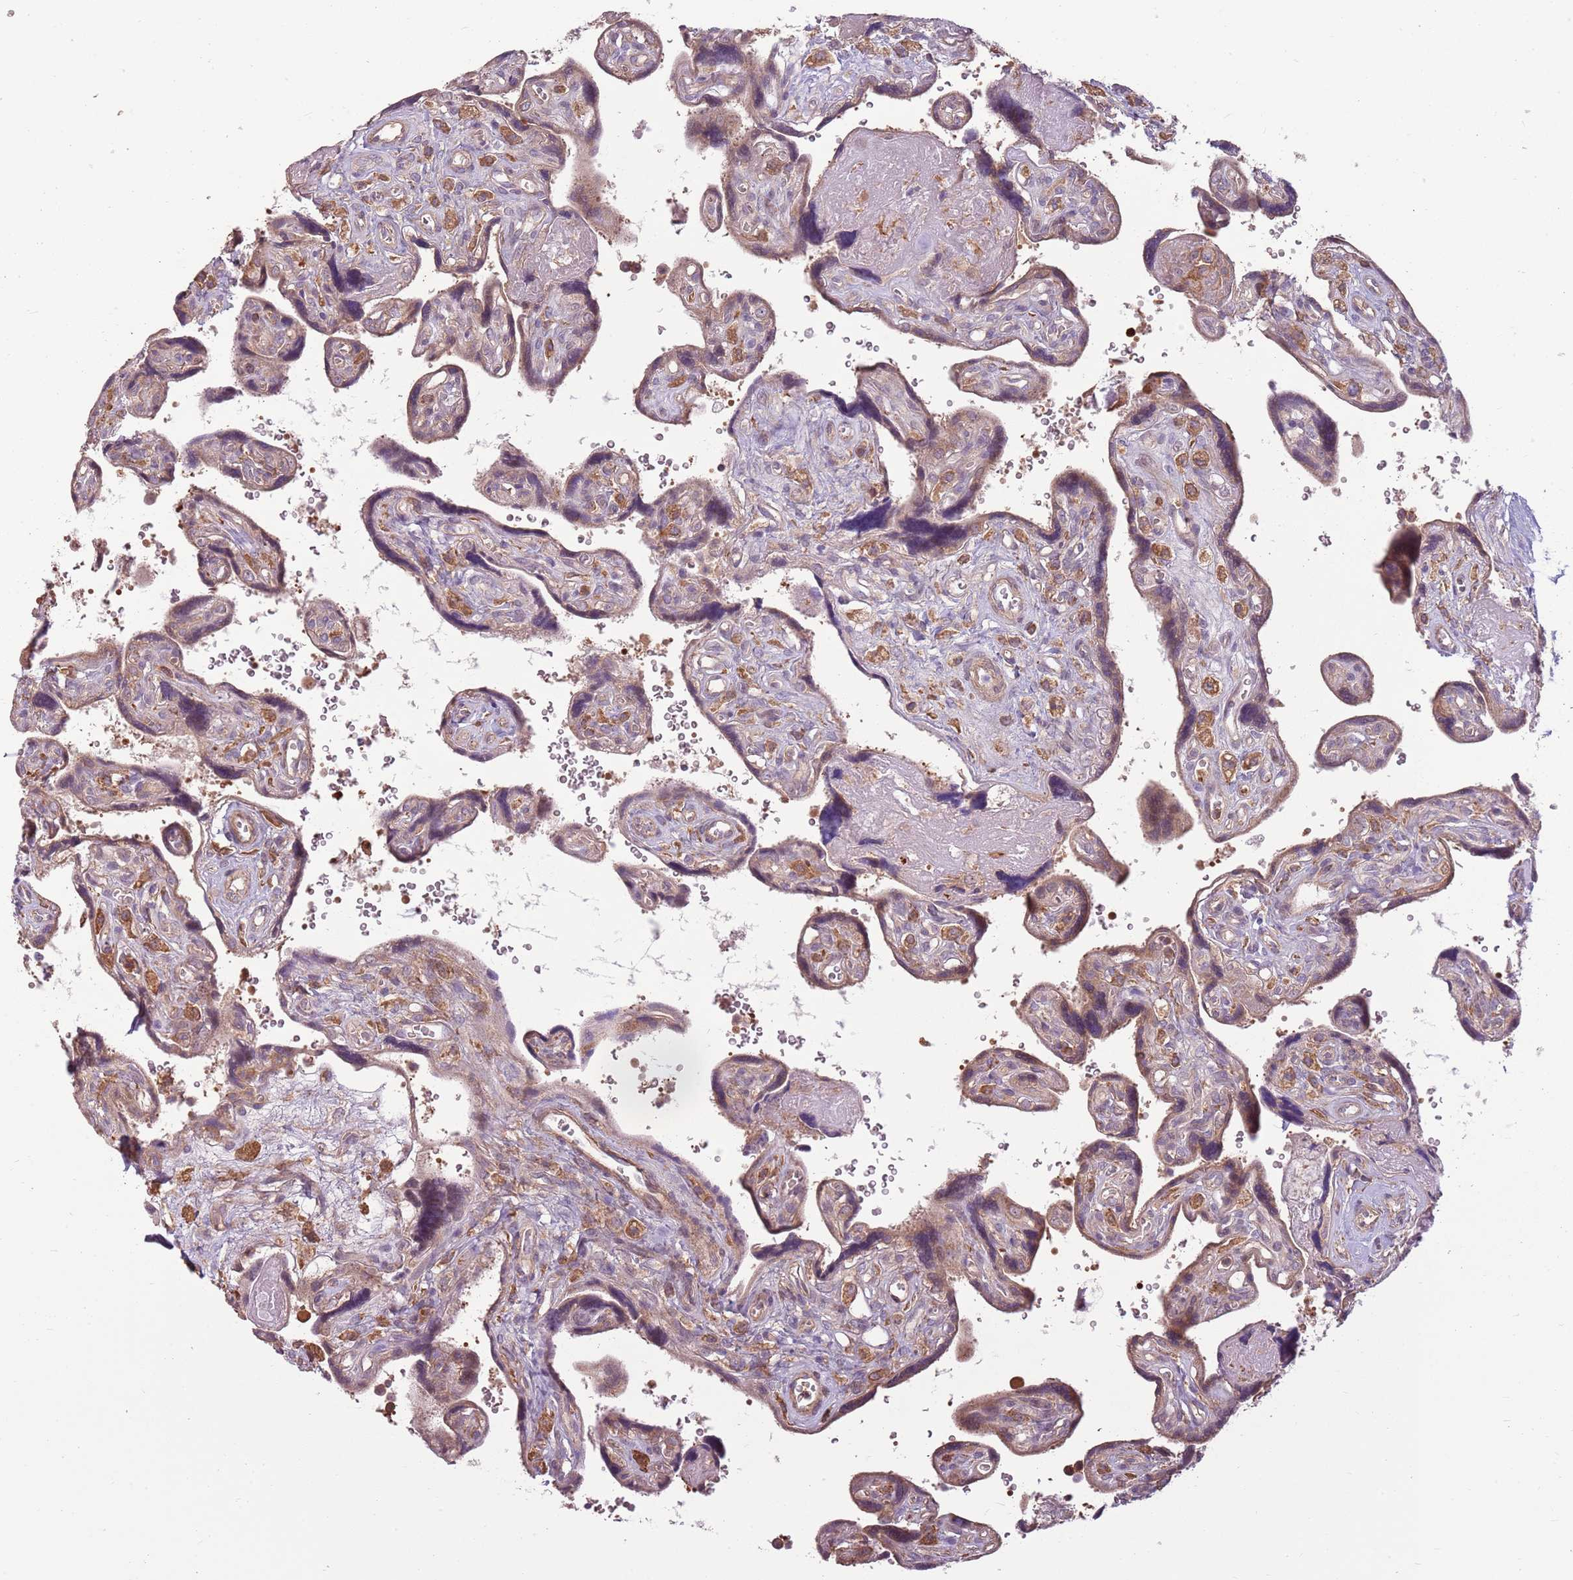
{"staining": {"intensity": "moderate", "quantity": "25%-75%", "location": "cytoplasmic/membranous"}, "tissue": "placenta", "cell_type": "Decidual cells", "image_type": "normal", "snomed": [{"axis": "morphology", "description": "Normal tissue, NOS"}, {"axis": "topography", "description": "Placenta"}], "caption": "Immunohistochemical staining of unremarkable placenta shows 25%-75% levels of moderate cytoplasmic/membranous protein expression in approximately 25%-75% of decidual cells.", "gene": "RPL21", "patient": {"sex": "female", "age": 39}}